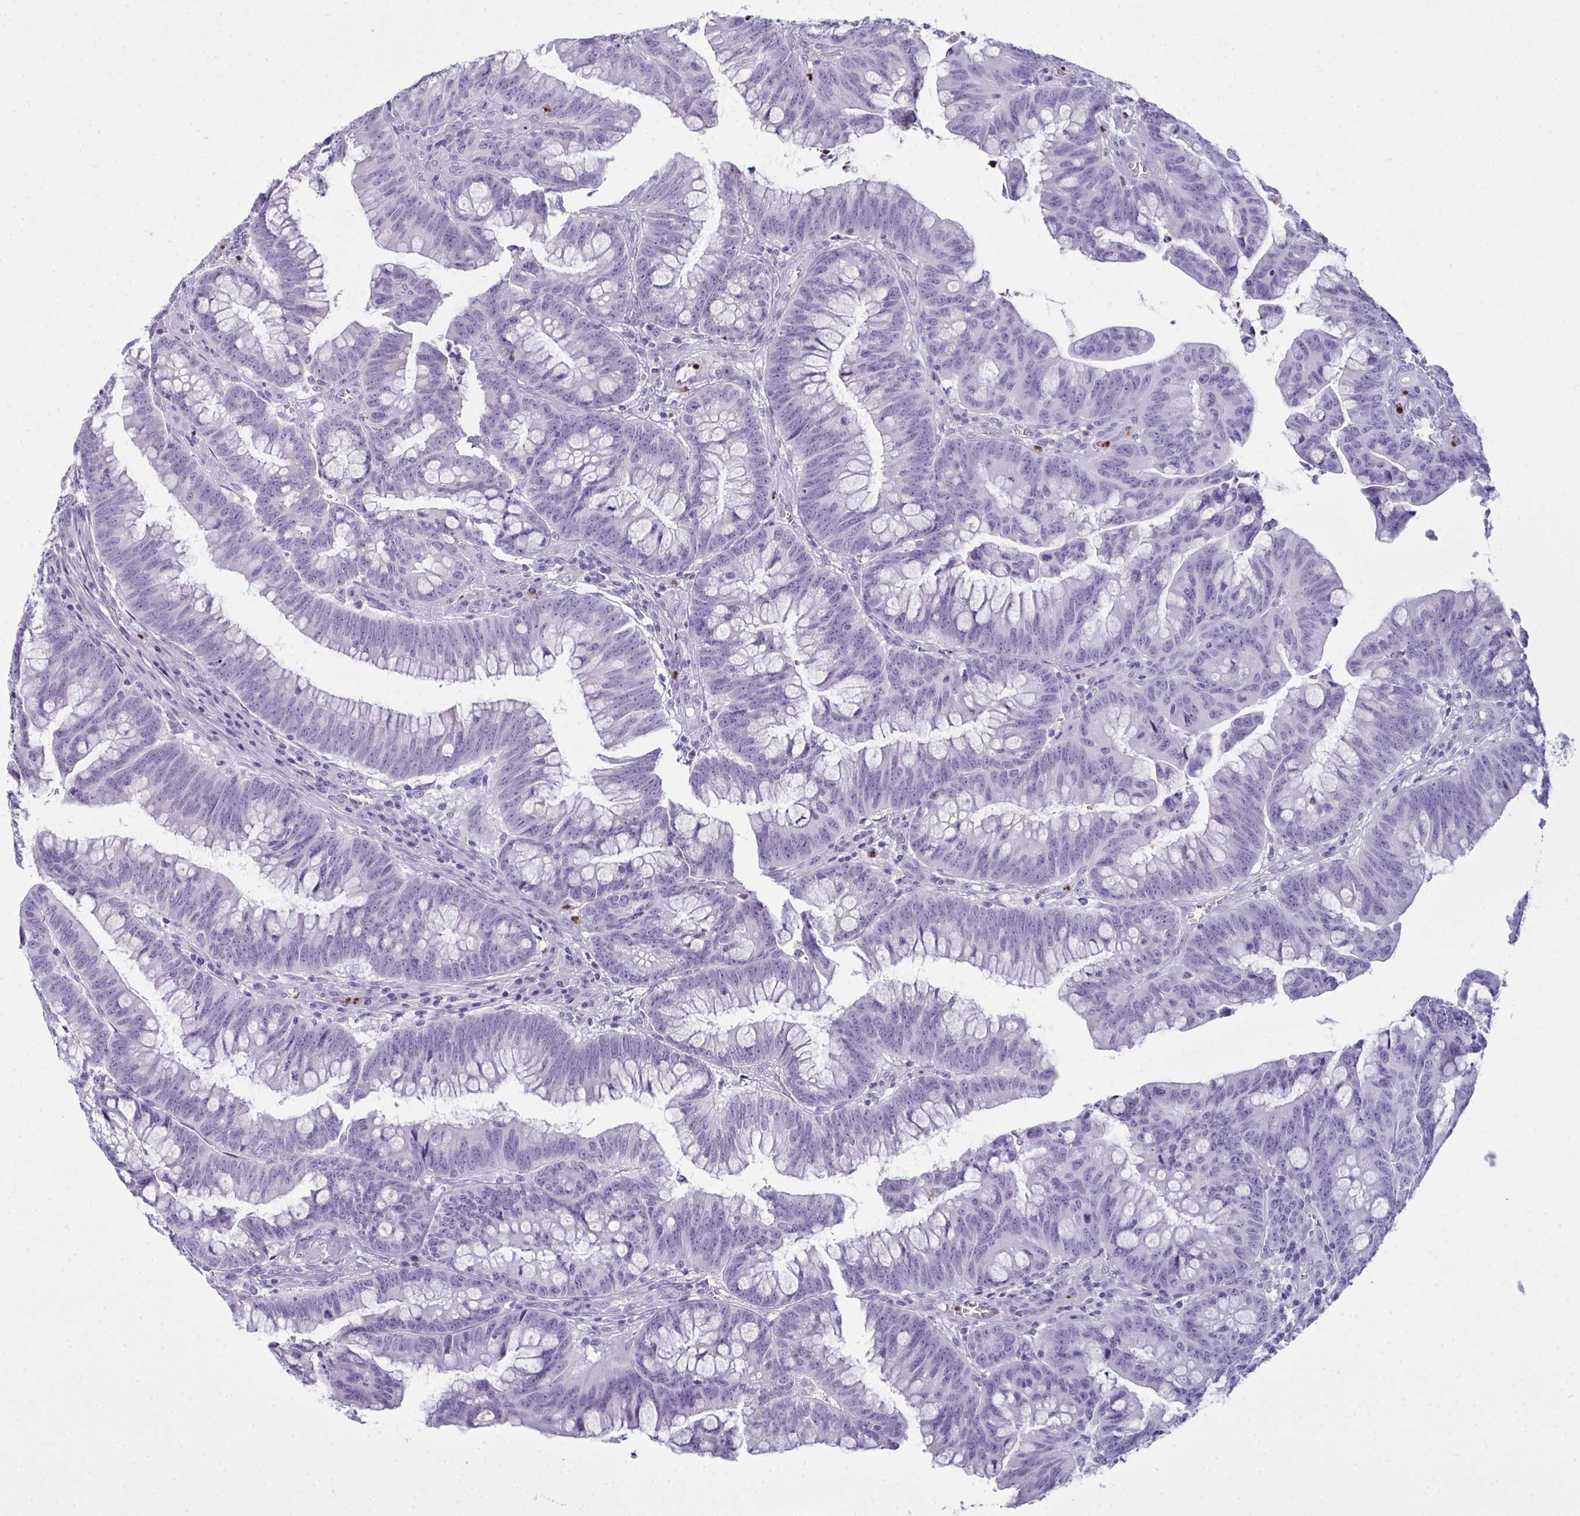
{"staining": {"intensity": "negative", "quantity": "none", "location": "none"}, "tissue": "colorectal cancer", "cell_type": "Tumor cells", "image_type": "cancer", "snomed": [{"axis": "morphology", "description": "Adenocarcinoma, NOS"}, {"axis": "topography", "description": "Colon"}], "caption": "Human adenocarcinoma (colorectal) stained for a protein using IHC exhibits no expression in tumor cells.", "gene": "SERPINB10", "patient": {"sex": "male", "age": 62}}